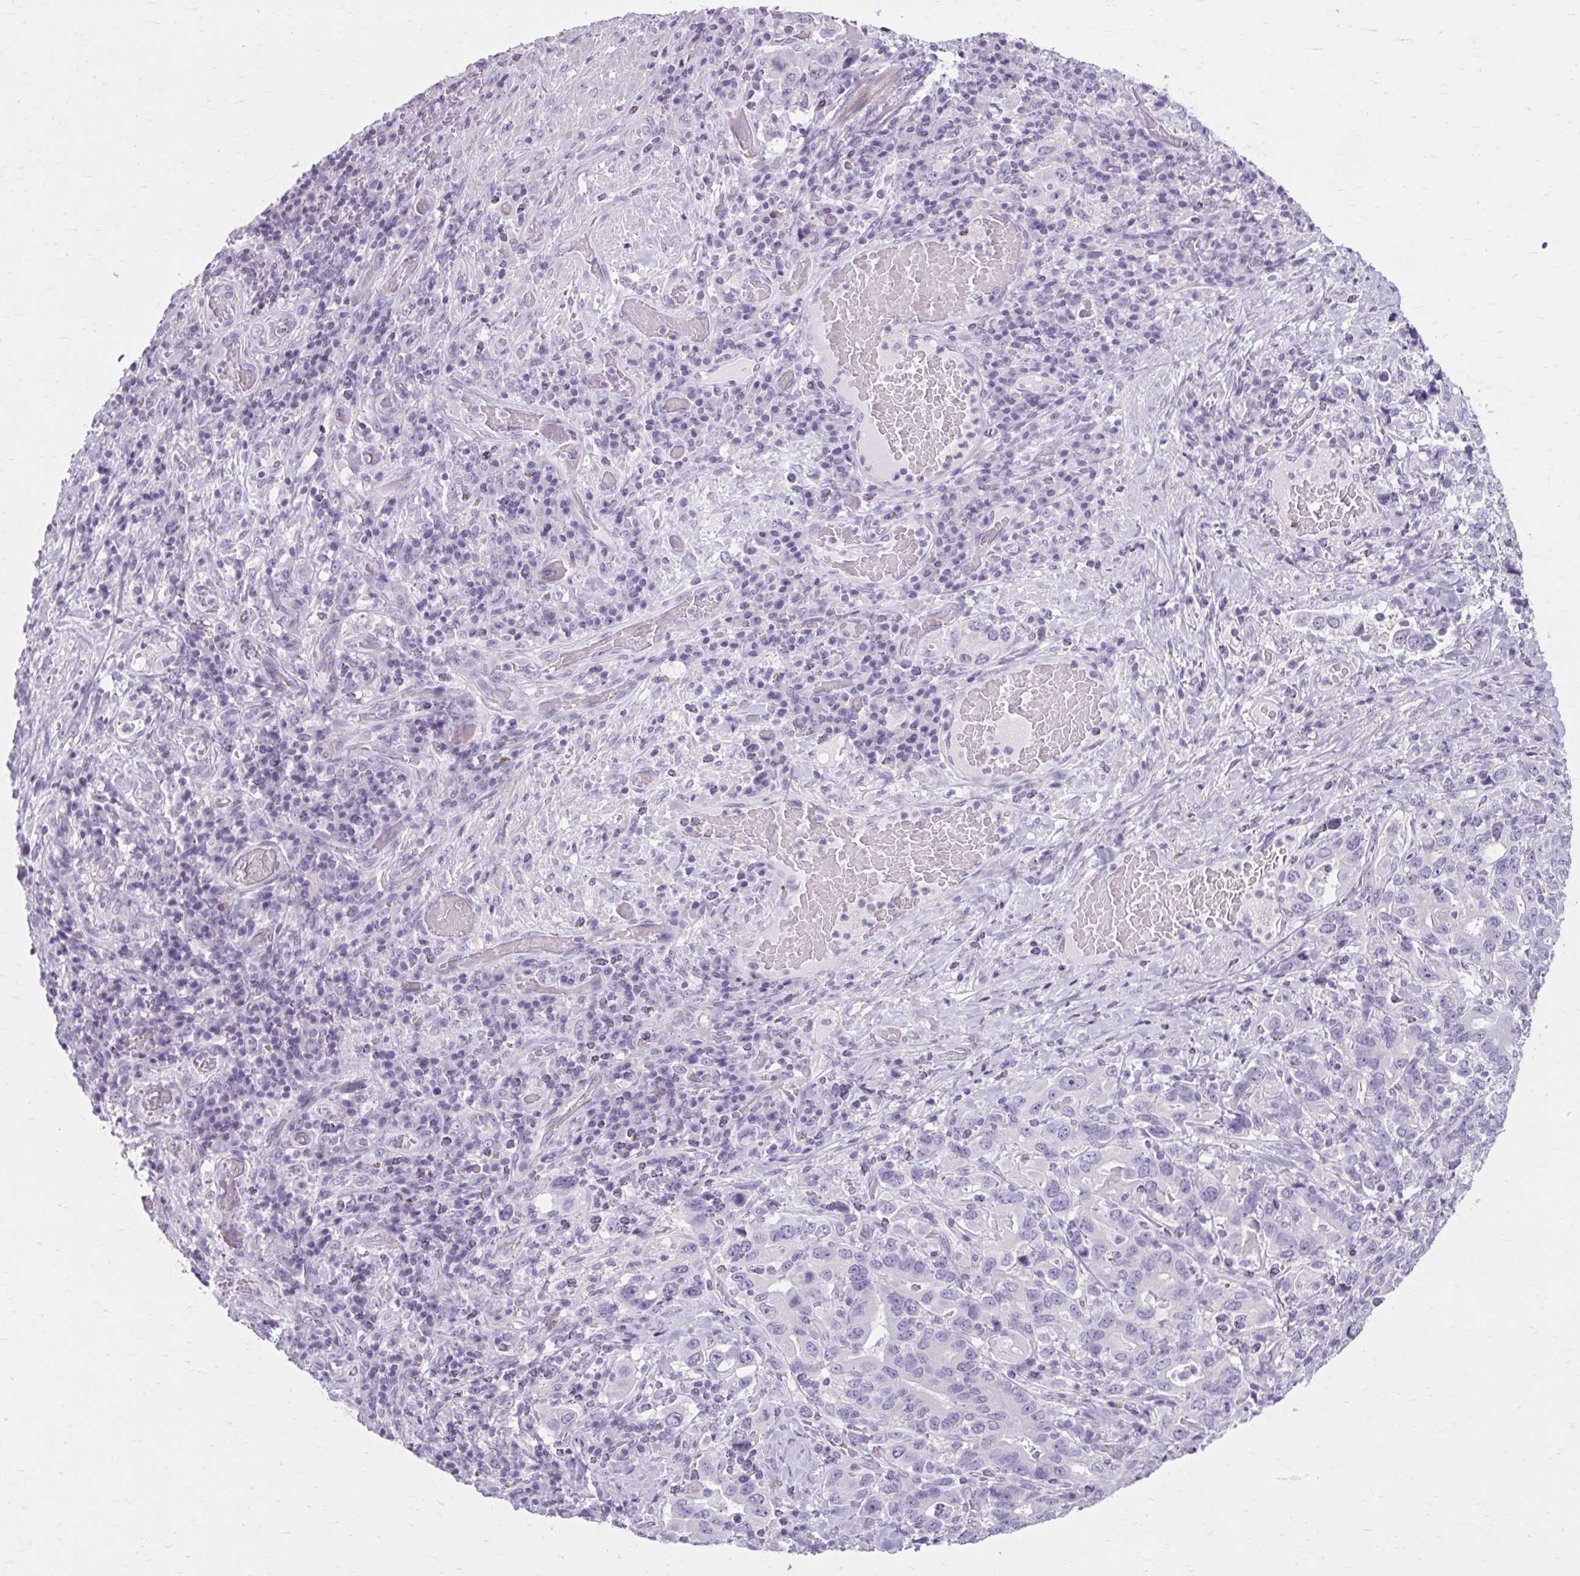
{"staining": {"intensity": "negative", "quantity": "none", "location": "none"}, "tissue": "stomach cancer", "cell_type": "Tumor cells", "image_type": "cancer", "snomed": [{"axis": "morphology", "description": "Adenocarcinoma, NOS"}, {"axis": "topography", "description": "Stomach, upper"}, {"axis": "topography", "description": "Stomach"}], "caption": "There is no significant positivity in tumor cells of stomach cancer (adenocarcinoma).", "gene": "OR4B1", "patient": {"sex": "male", "age": 62}}